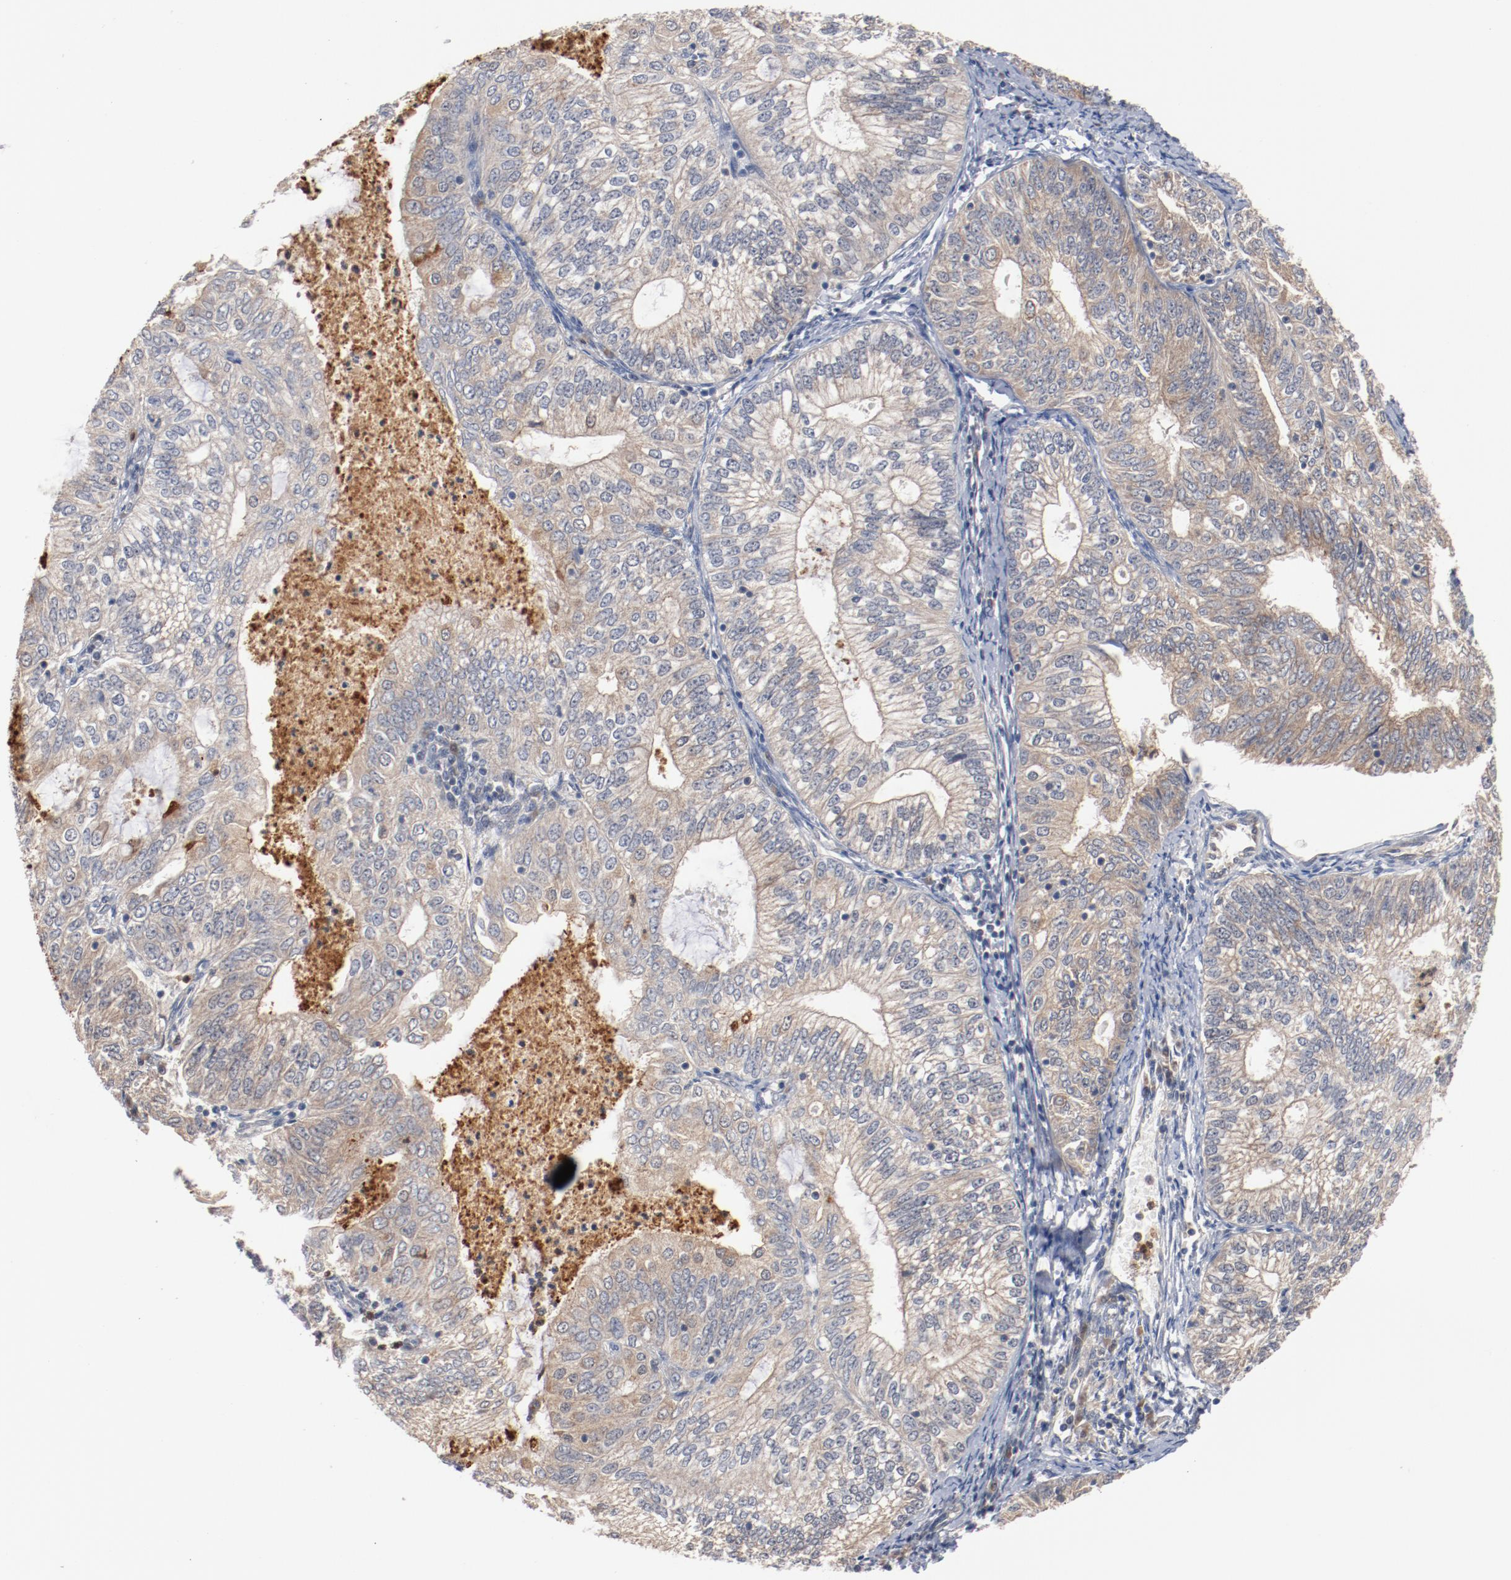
{"staining": {"intensity": "weak", "quantity": ">75%", "location": "cytoplasmic/membranous"}, "tissue": "endometrial cancer", "cell_type": "Tumor cells", "image_type": "cancer", "snomed": [{"axis": "morphology", "description": "Adenocarcinoma, NOS"}, {"axis": "topography", "description": "Endometrium"}], "caption": "A brown stain highlights weak cytoplasmic/membranous staining of a protein in human endometrial adenocarcinoma tumor cells.", "gene": "RNASE11", "patient": {"sex": "female", "age": 69}}